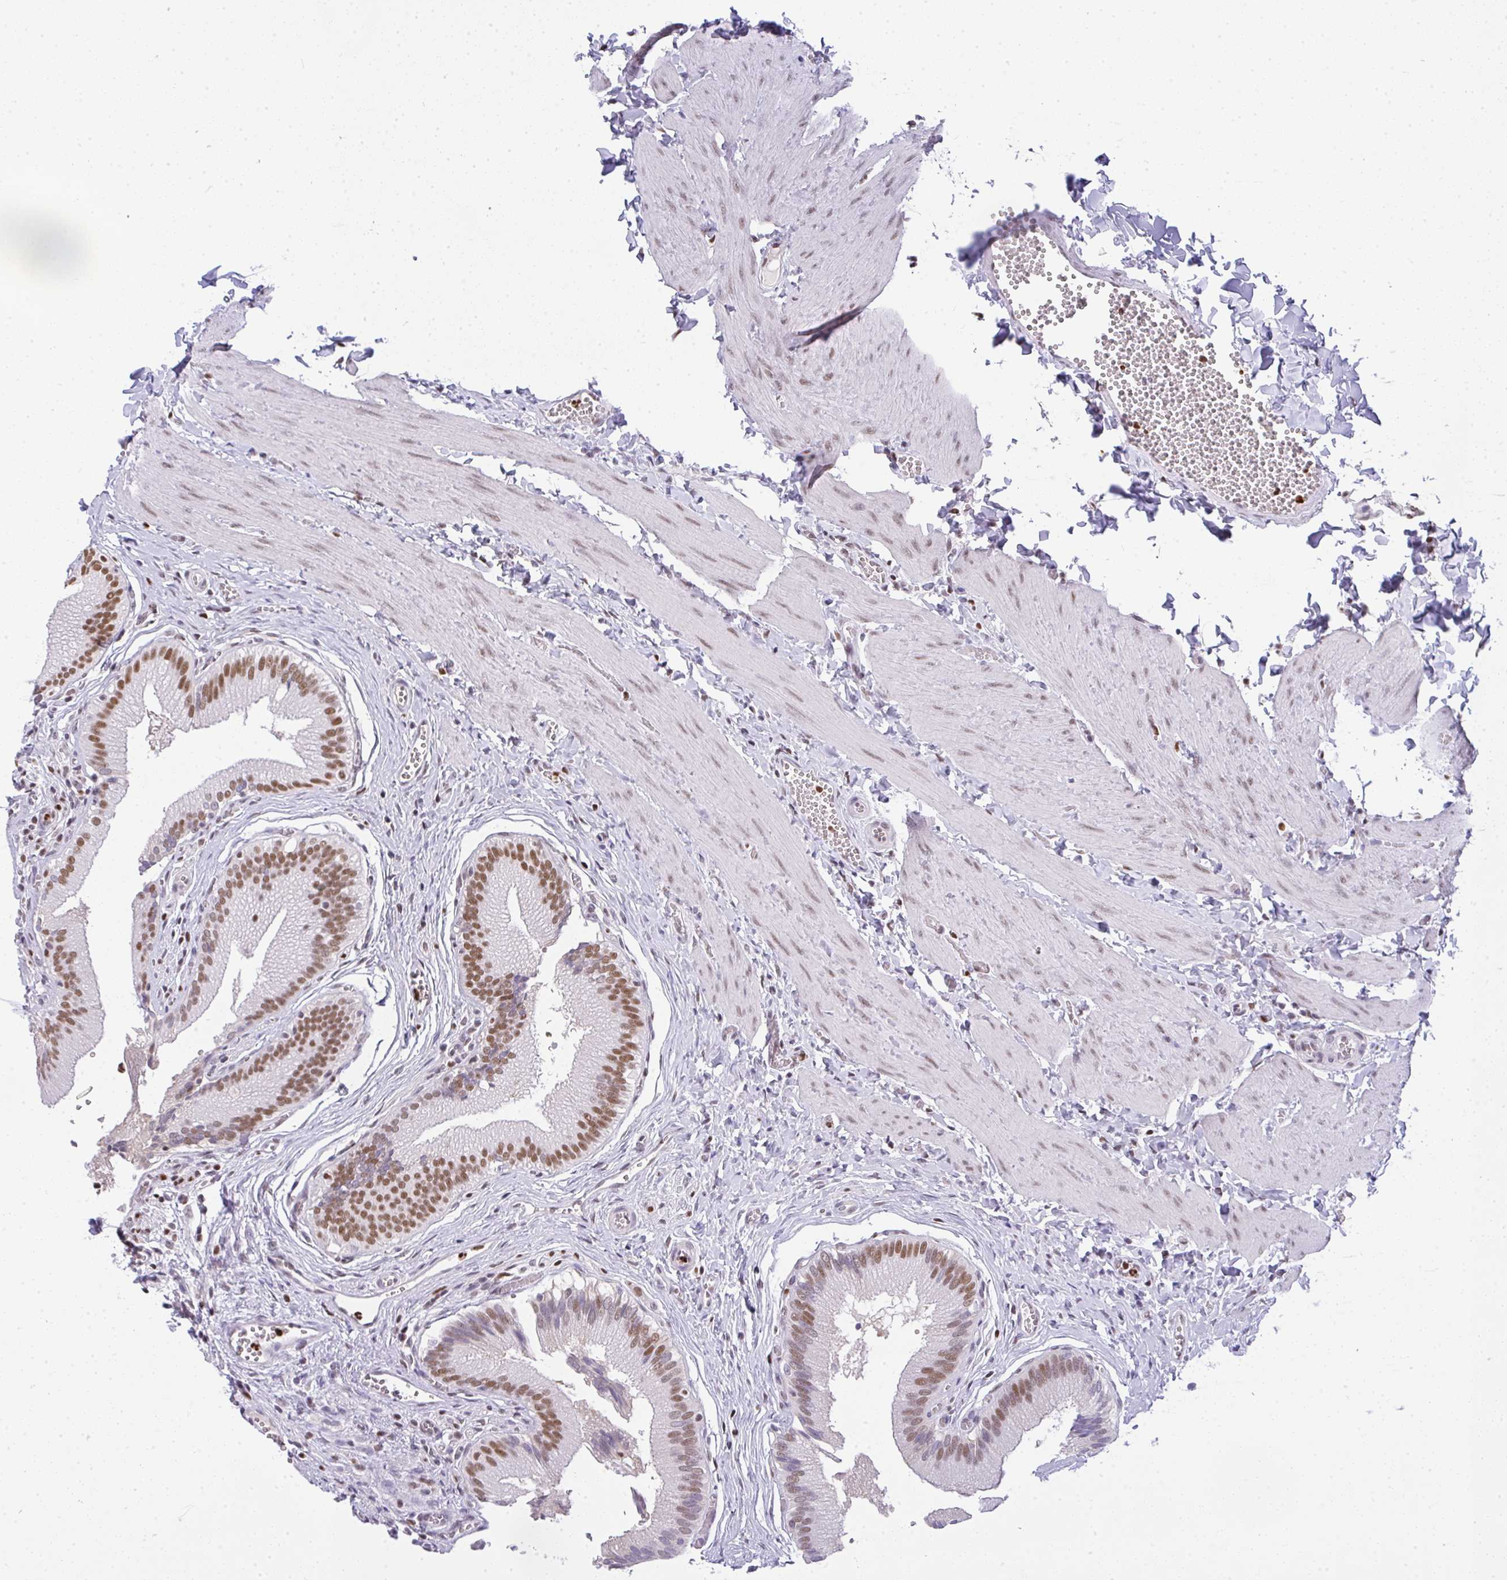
{"staining": {"intensity": "moderate", "quantity": ">75%", "location": "nuclear"}, "tissue": "gallbladder", "cell_type": "Glandular cells", "image_type": "normal", "snomed": [{"axis": "morphology", "description": "Normal tissue, NOS"}, {"axis": "topography", "description": "Gallbladder"}], "caption": "DAB (3,3'-diaminobenzidine) immunohistochemical staining of benign human gallbladder demonstrates moderate nuclear protein staining in approximately >75% of glandular cells. The staining is performed using DAB brown chromogen to label protein expression. The nuclei are counter-stained blue using hematoxylin.", "gene": "BBX", "patient": {"sex": "male", "age": 17}}